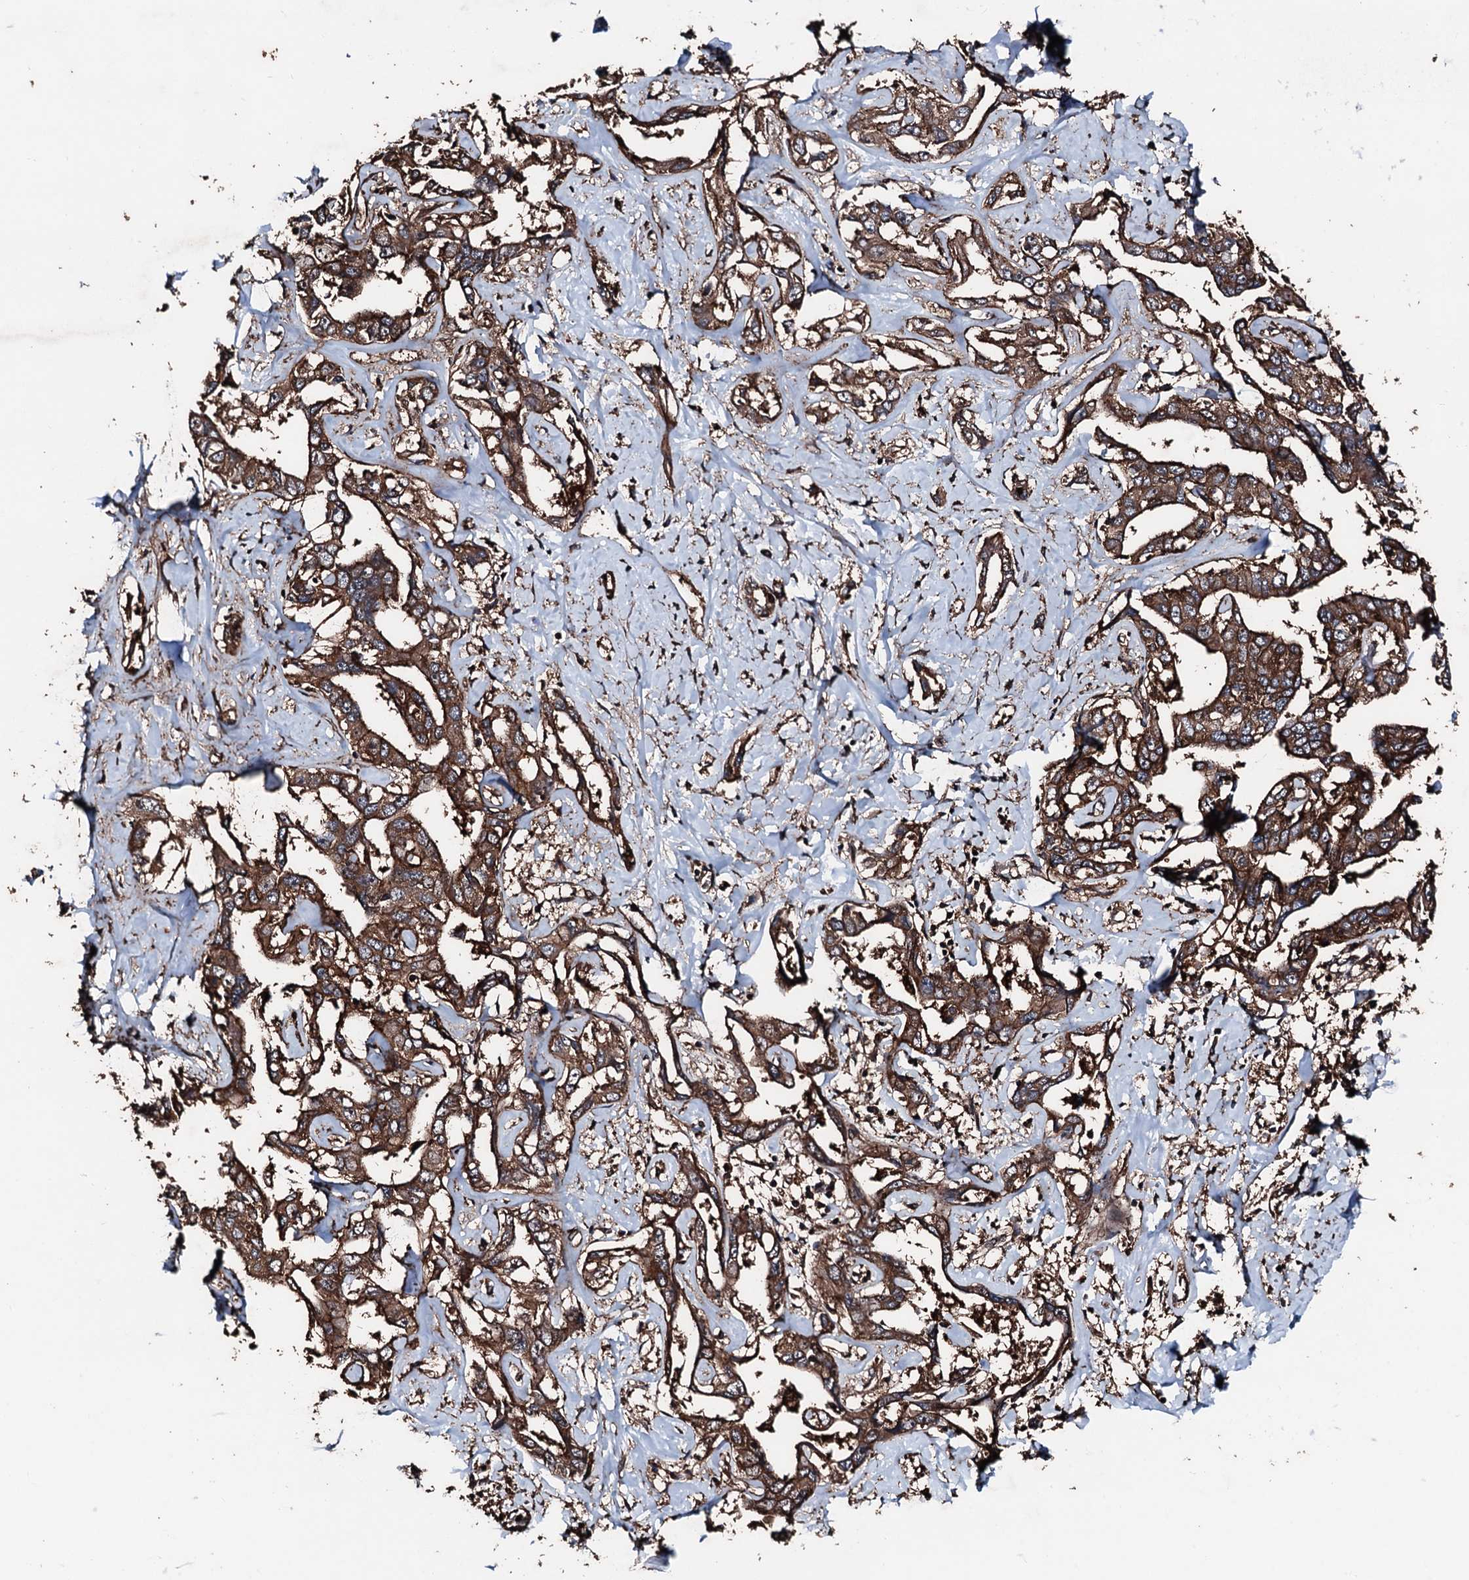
{"staining": {"intensity": "strong", "quantity": ">75%", "location": "cytoplasmic/membranous"}, "tissue": "liver cancer", "cell_type": "Tumor cells", "image_type": "cancer", "snomed": [{"axis": "morphology", "description": "Cholangiocarcinoma"}, {"axis": "topography", "description": "Liver"}], "caption": "About >75% of tumor cells in liver cancer (cholangiocarcinoma) reveal strong cytoplasmic/membranous protein staining as visualized by brown immunohistochemical staining.", "gene": "KIF18A", "patient": {"sex": "male", "age": 59}}